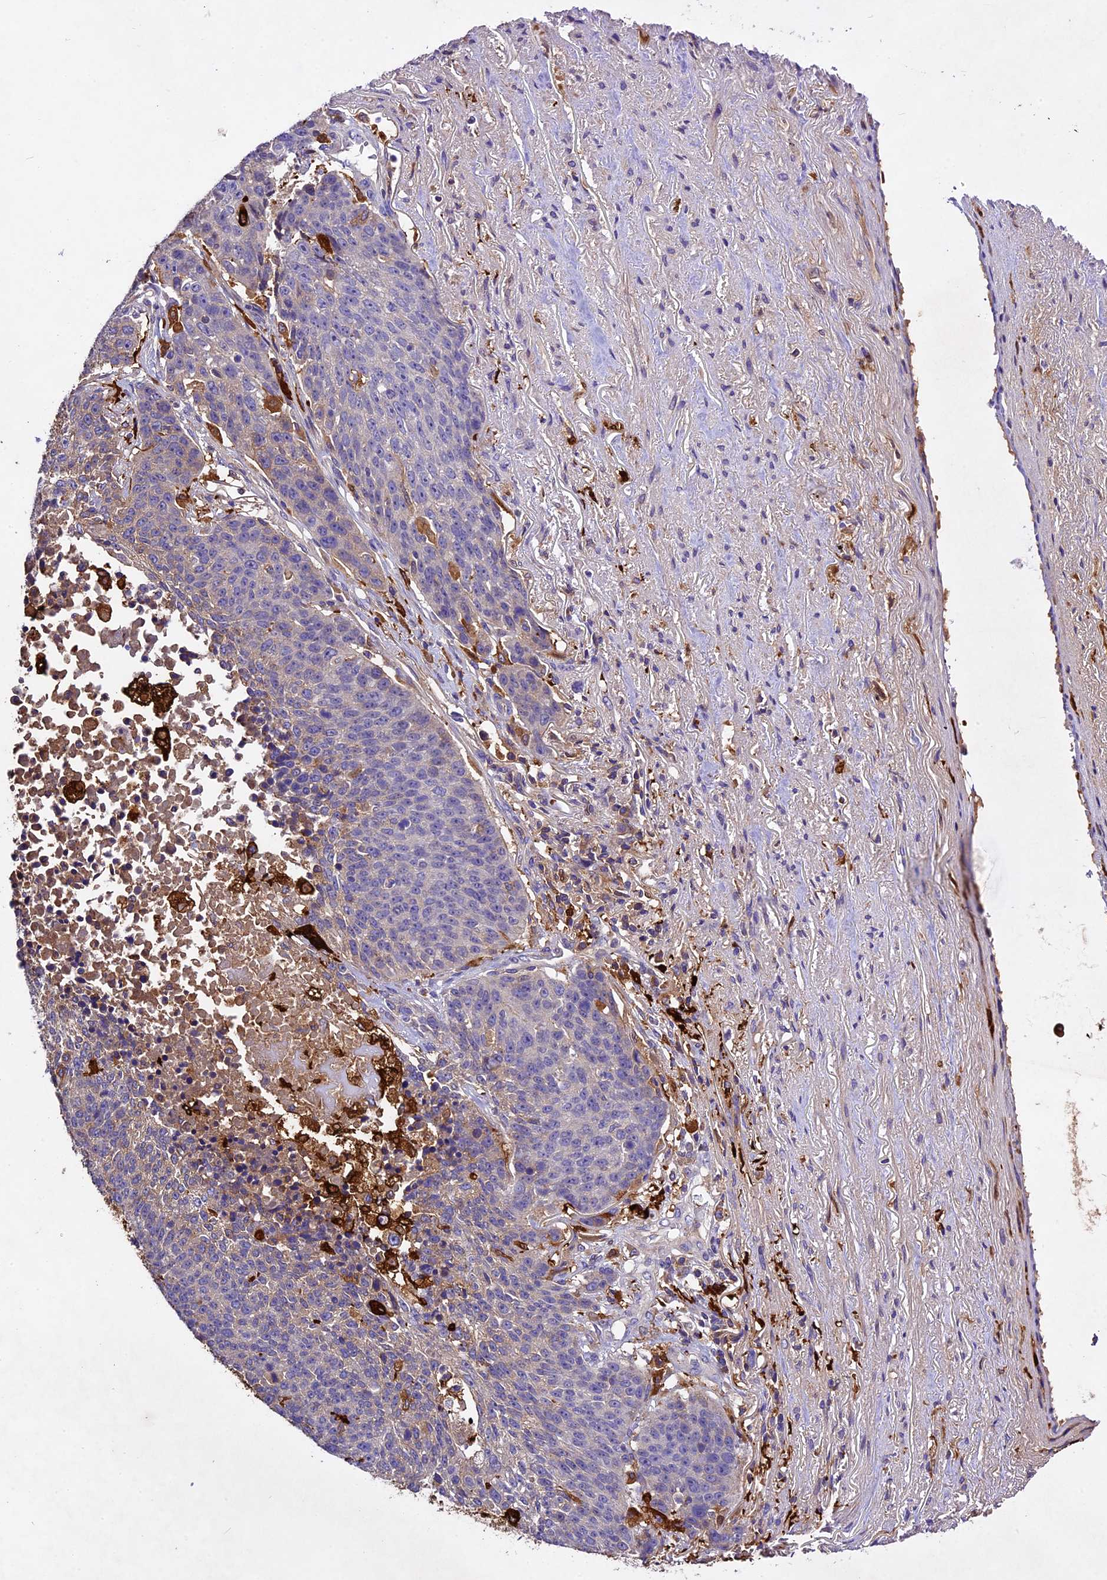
{"staining": {"intensity": "negative", "quantity": "none", "location": "none"}, "tissue": "lung cancer", "cell_type": "Tumor cells", "image_type": "cancer", "snomed": [{"axis": "morphology", "description": "Normal tissue, NOS"}, {"axis": "morphology", "description": "Squamous cell carcinoma, NOS"}, {"axis": "topography", "description": "Lymph node"}, {"axis": "topography", "description": "Lung"}], "caption": "High power microscopy image of an immunohistochemistry histopathology image of squamous cell carcinoma (lung), revealing no significant positivity in tumor cells.", "gene": "CILP2", "patient": {"sex": "male", "age": 66}}